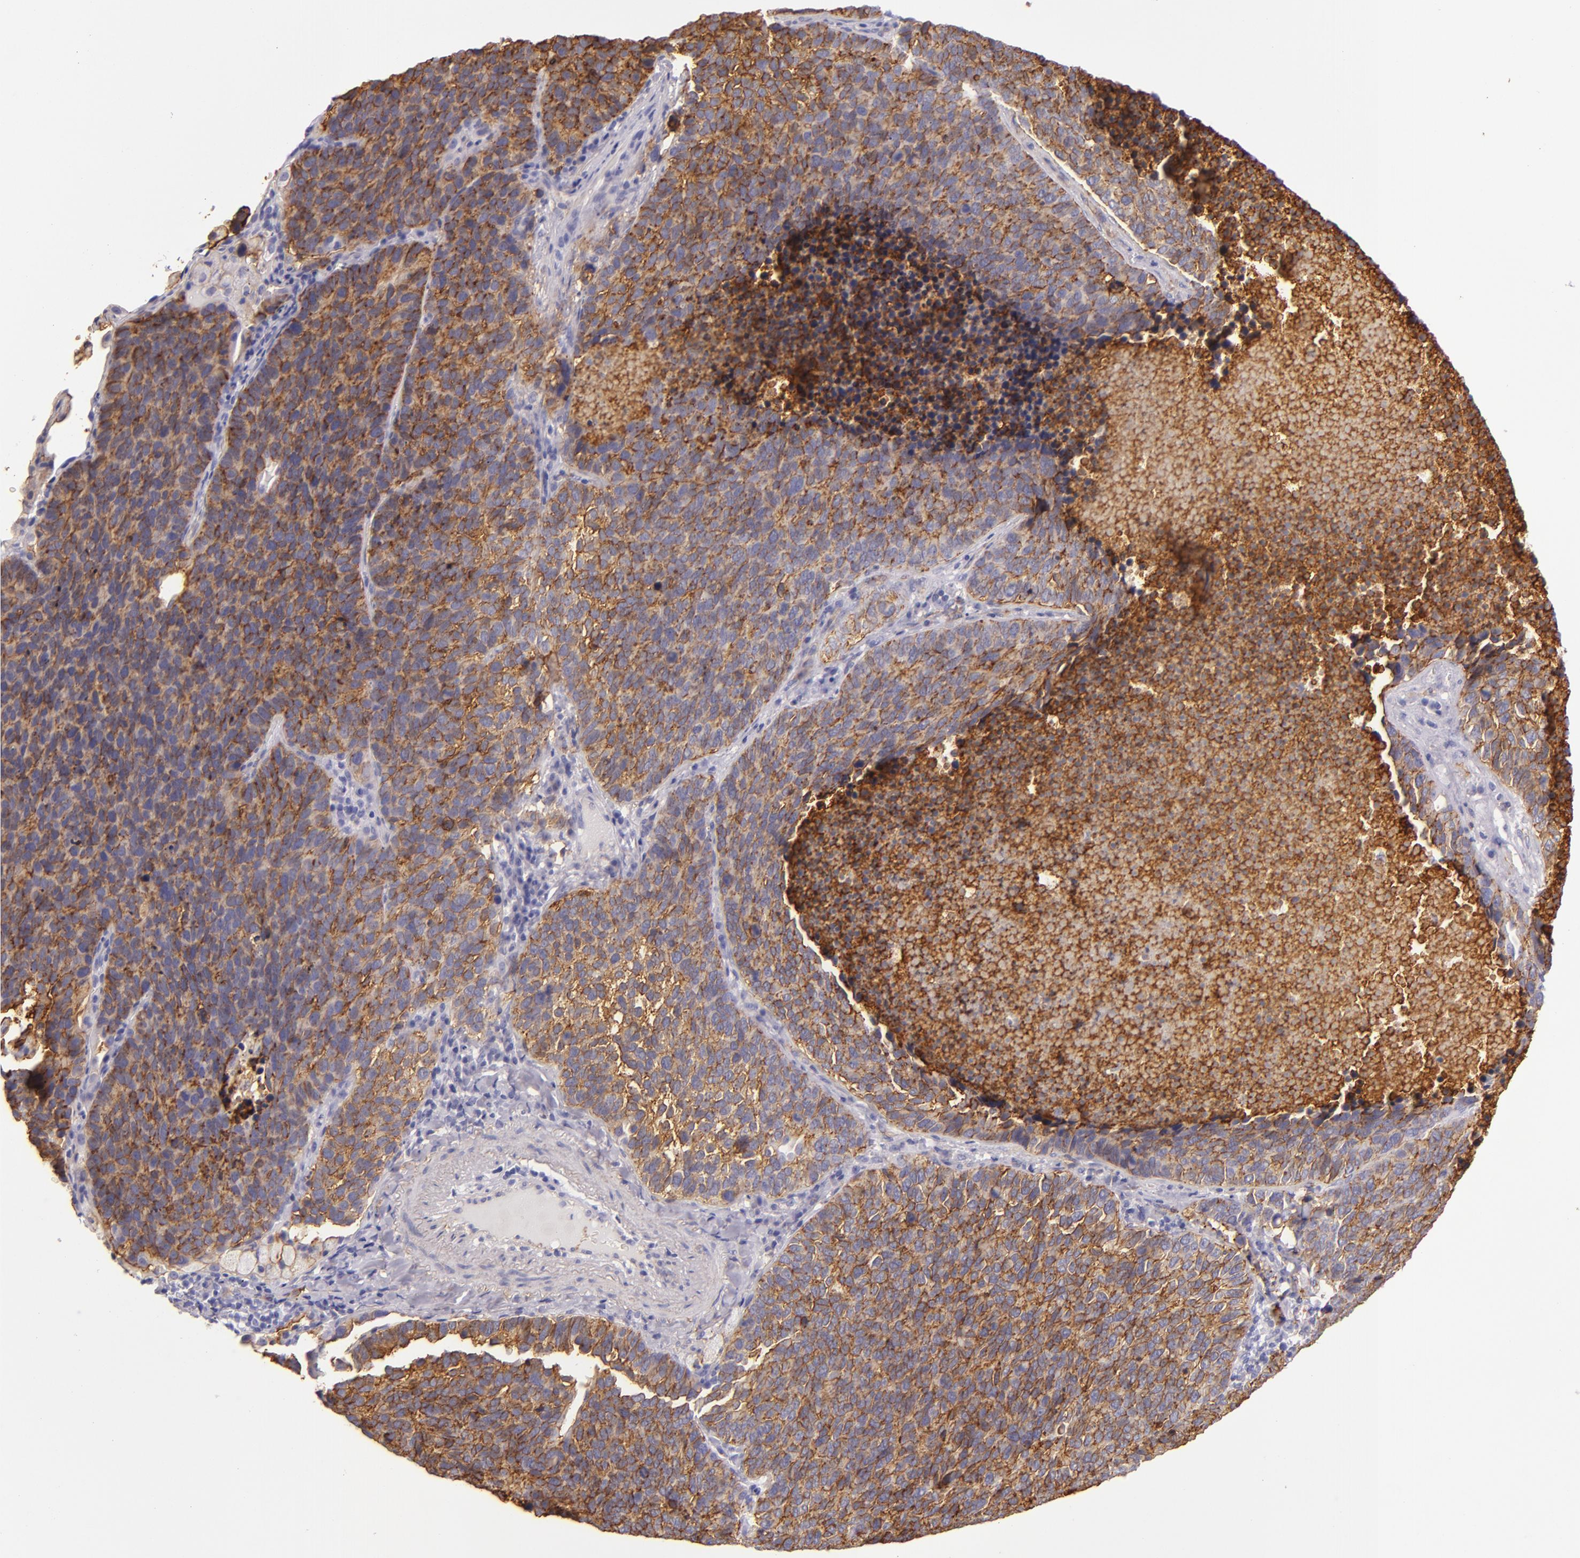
{"staining": {"intensity": "strong", "quantity": ">75%", "location": "cytoplasmic/membranous"}, "tissue": "lung cancer", "cell_type": "Tumor cells", "image_type": "cancer", "snomed": [{"axis": "morphology", "description": "Neoplasm, malignant, NOS"}, {"axis": "topography", "description": "Lung"}], "caption": "Immunohistochemical staining of human malignant neoplasm (lung) displays high levels of strong cytoplasmic/membranous protein staining in about >75% of tumor cells. The staining is performed using DAB (3,3'-diaminobenzidine) brown chromogen to label protein expression. The nuclei are counter-stained blue using hematoxylin.", "gene": "CD9", "patient": {"sex": "female", "age": 75}}